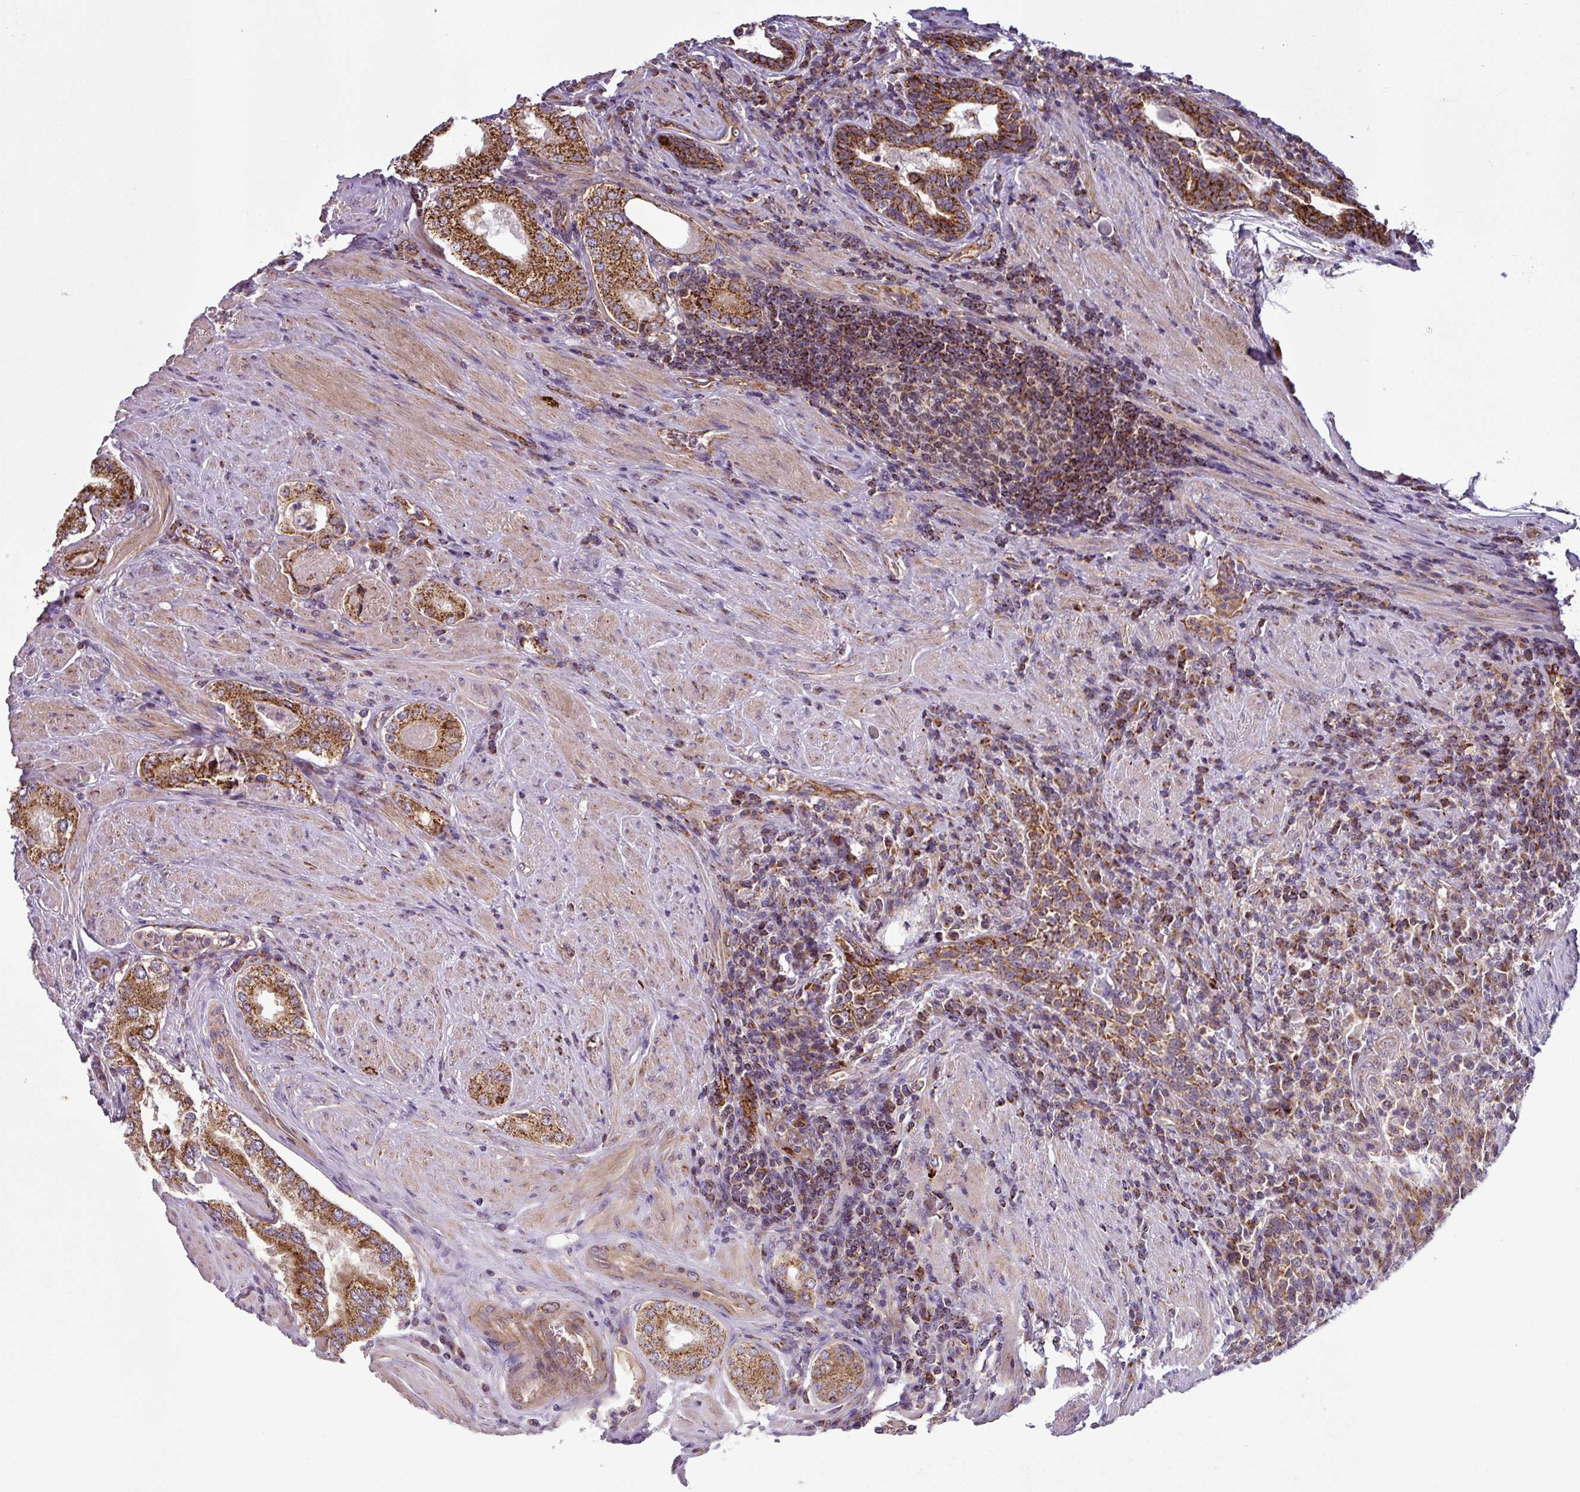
{"staining": {"intensity": "strong", "quantity": ">75%", "location": "cytoplasmic/membranous"}, "tissue": "prostate cancer", "cell_type": "Tumor cells", "image_type": "cancer", "snomed": [{"axis": "morphology", "description": "Adenocarcinoma, Low grade"}, {"axis": "topography", "description": "Prostate"}], "caption": "DAB immunohistochemical staining of prostate cancer exhibits strong cytoplasmic/membranous protein staining in approximately >75% of tumor cells.", "gene": "PRELID3B", "patient": {"sex": "male", "age": 68}}